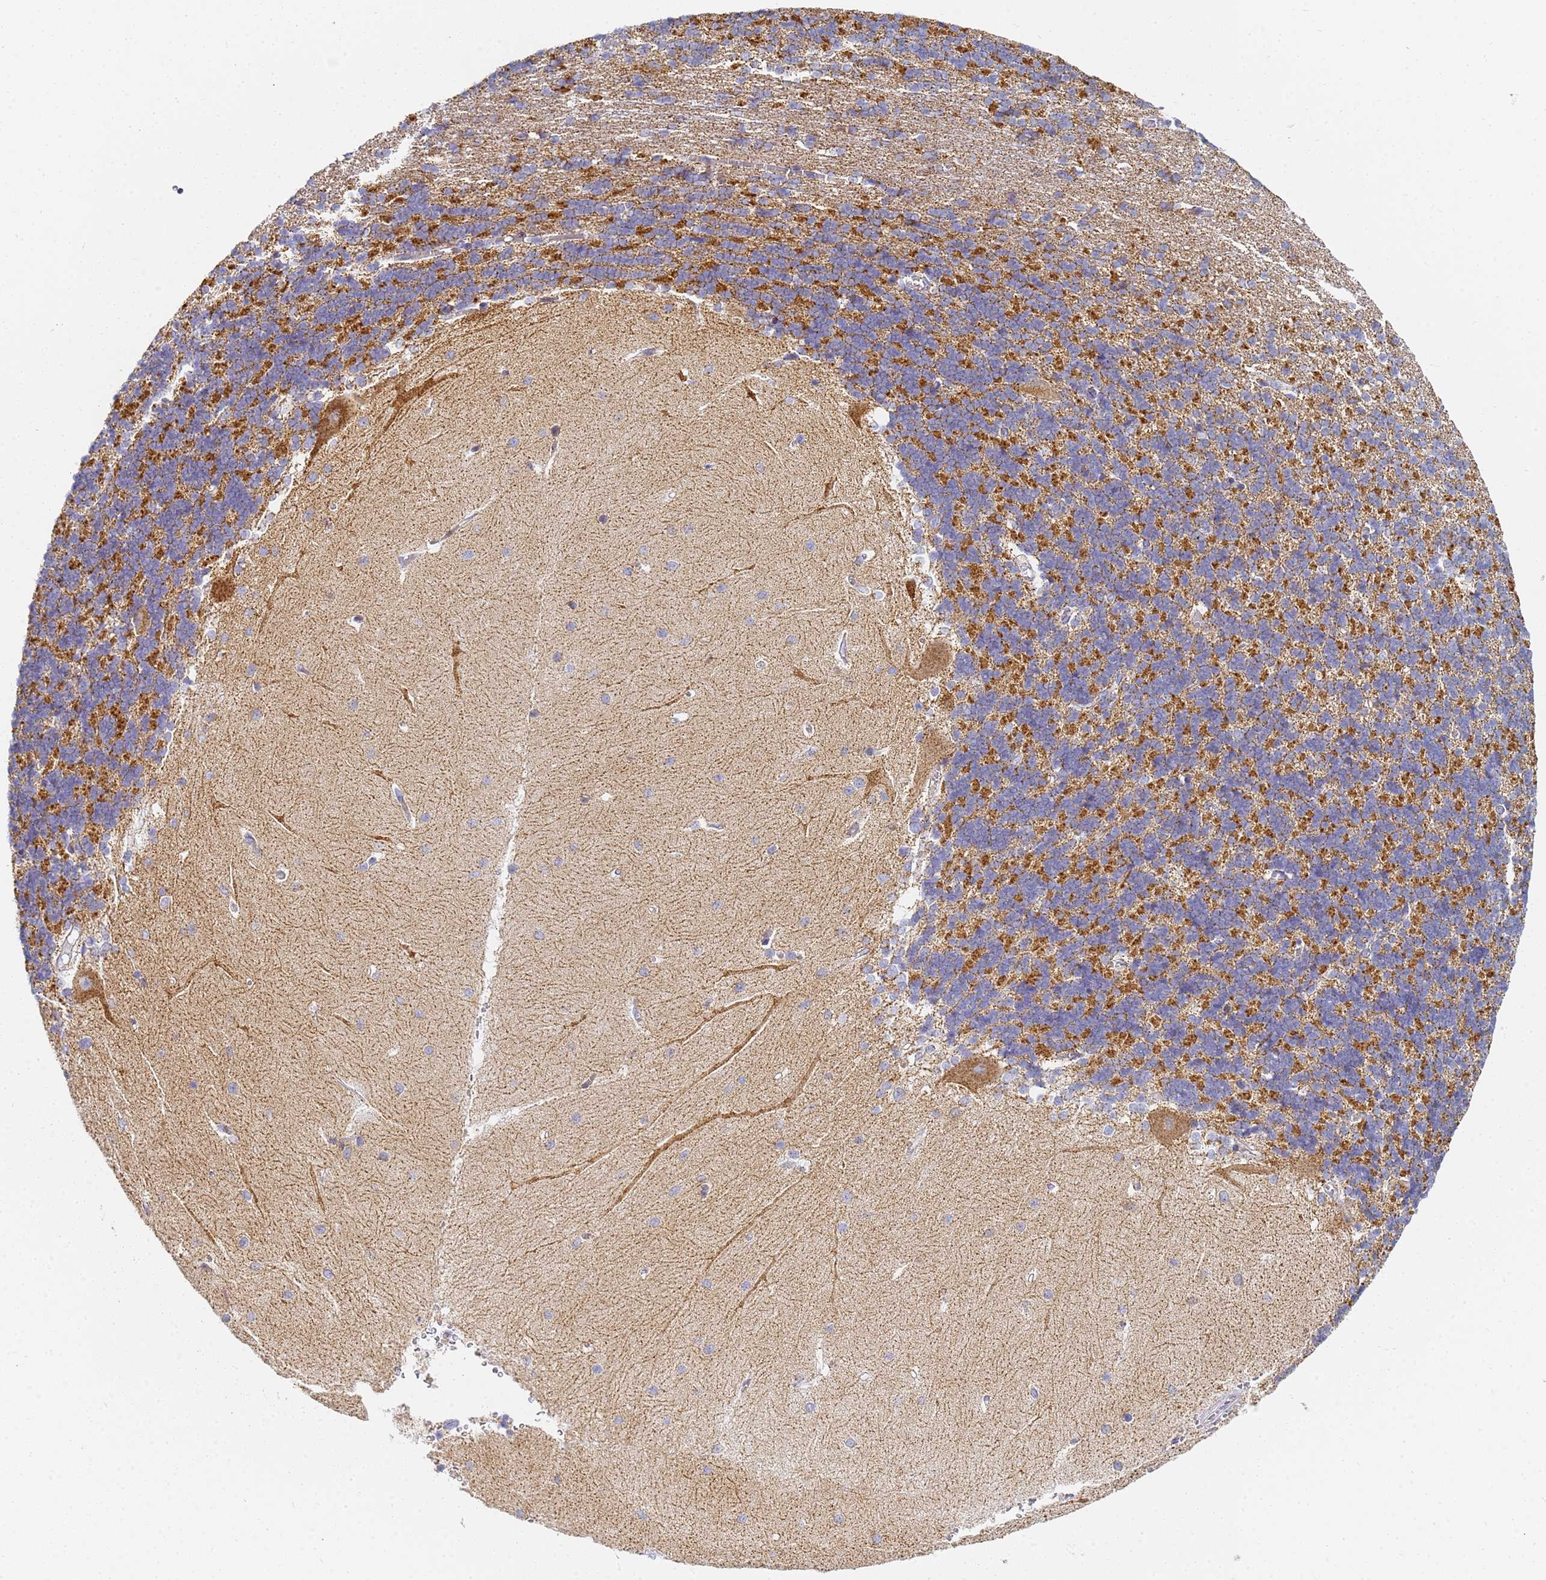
{"staining": {"intensity": "strong", "quantity": "25%-75%", "location": "cytoplasmic/membranous"}, "tissue": "cerebellum", "cell_type": "Cells in granular layer", "image_type": "normal", "snomed": [{"axis": "morphology", "description": "Normal tissue, NOS"}, {"axis": "topography", "description": "Cerebellum"}], "caption": "The image exhibits staining of normal cerebellum, revealing strong cytoplasmic/membranous protein expression (brown color) within cells in granular layer. The staining was performed using DAB, with brown indicating positive protein expression. Nuclei are stained blue with hematoxylin.", "gene": "CNIH4", "patient": {"sex": "male", "age": 37}}